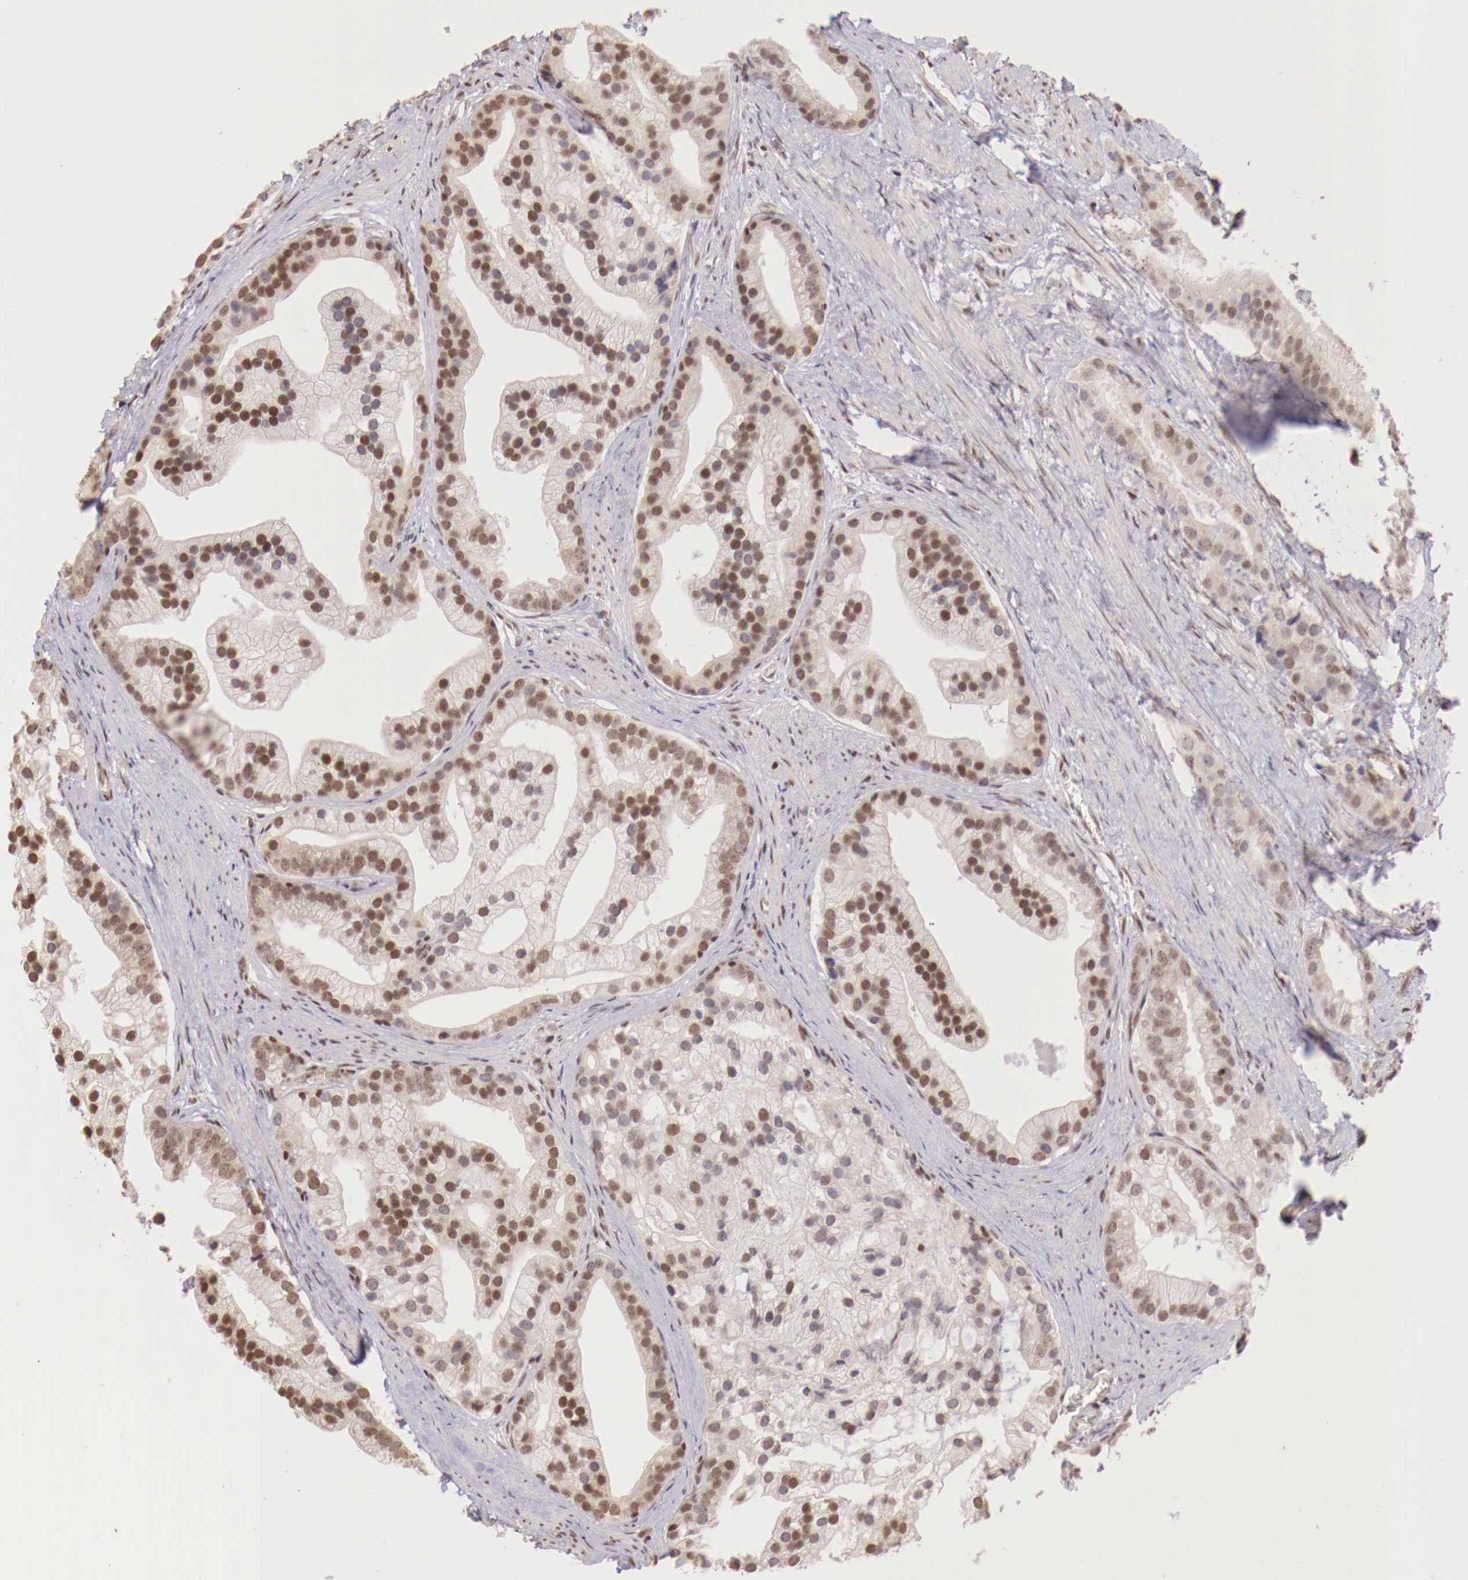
{"staining": {"intensity": "weak", "quantity": "<25%", "location": "nuclear"}, "tissue": "prostate cancer", "cell_type": "Tumor cells", "image_type": "cancer", "snomed": [{"axis": "morphology", "description": "Adenocarcinoma, Medium grade"}, {"axis": "topography", "description": "Prostate"}], "caption": "Immunohistochemical staining of prostate medium-grade adenocarcinoma displays no significant positivity in tumor cells. Nuclei are stained in blue.", "gene": "SP1", "patient": {"sex": "male", "age": 65}}